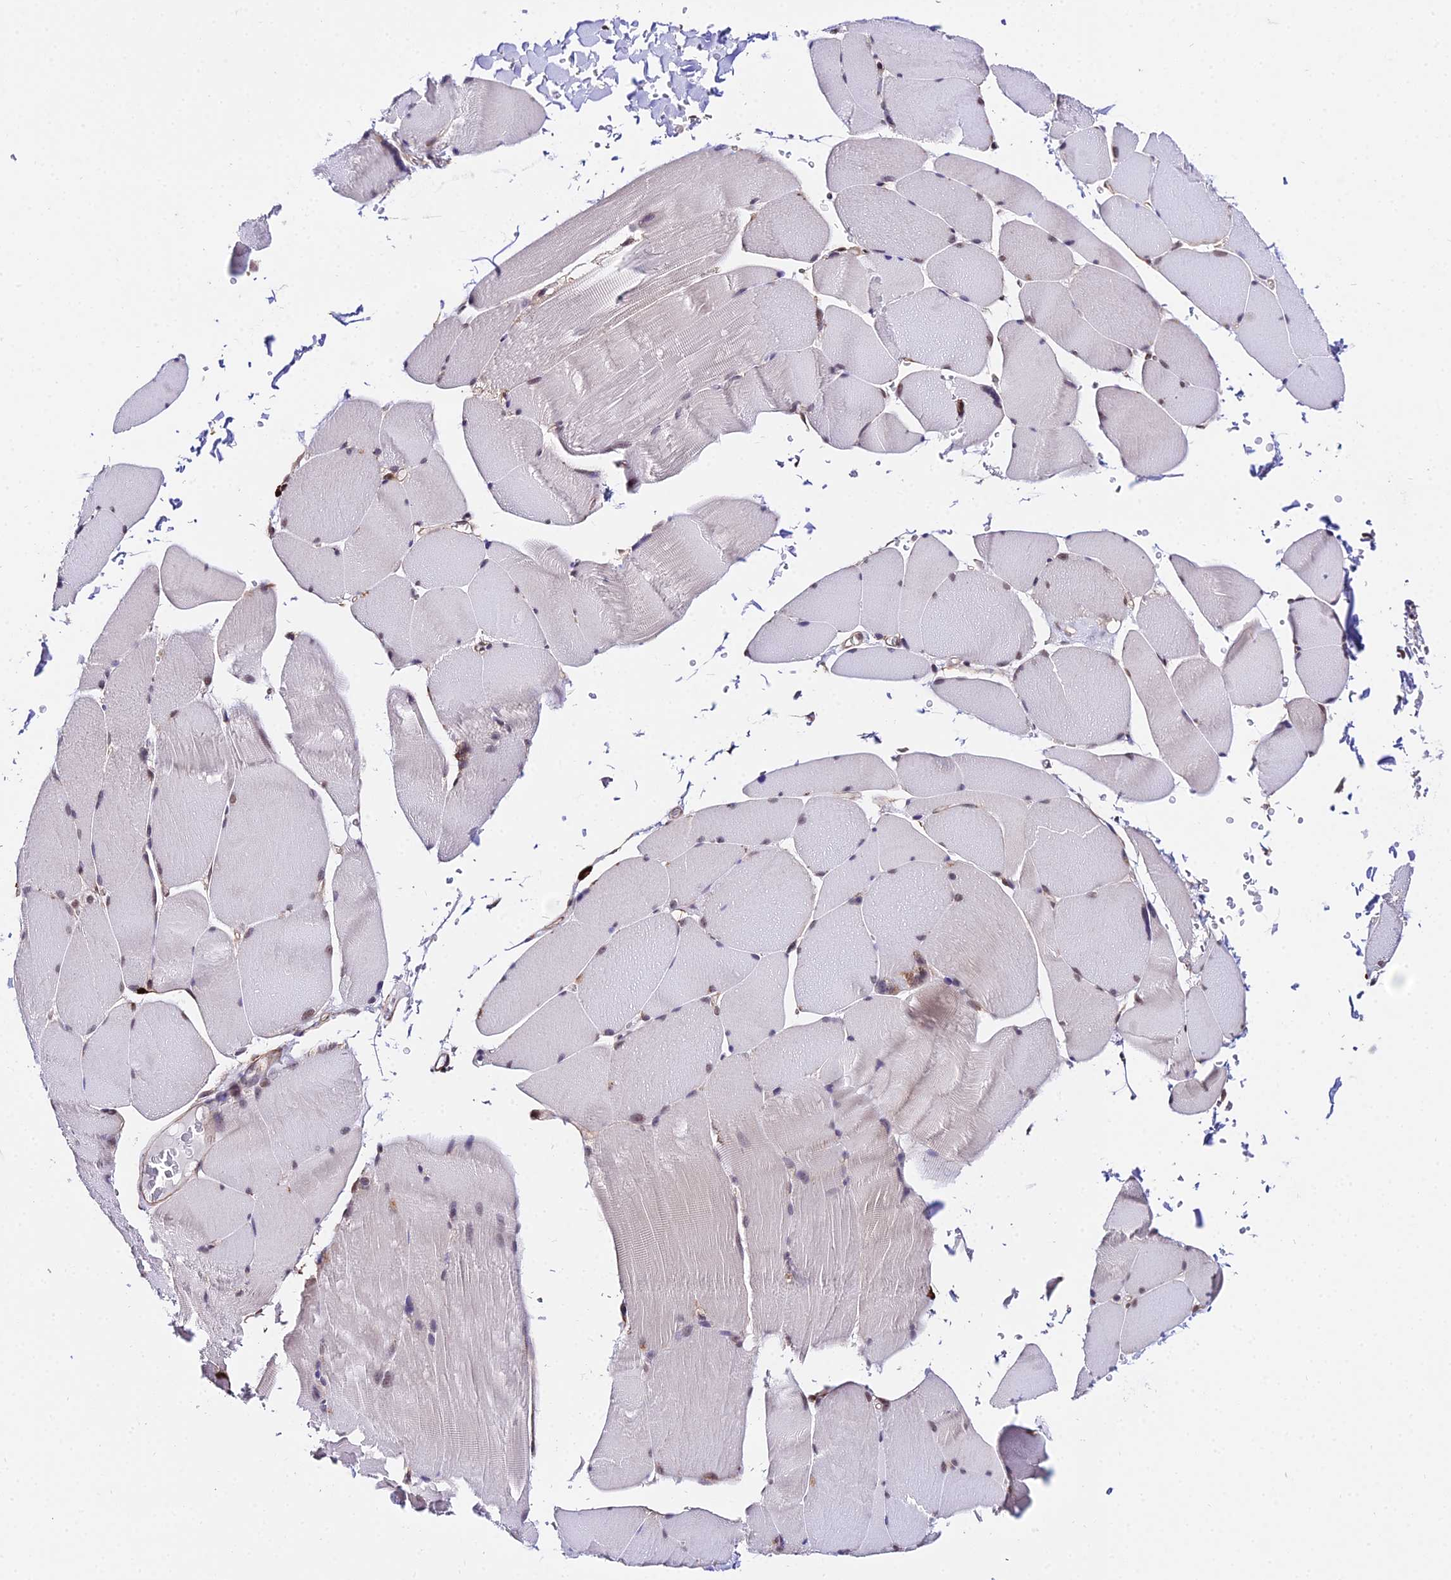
{"staining": {"intensity": "negative", "quantity": "none", "location": "none"}, "tissue": "skeletal muscle", "cell_type": "Myocytes", "image_type": "normal", "snomed": [{"axis": "morphology", "description": "Normal tissue, NOS"}, {"axis": "topography", "description": "Skin"}, {"axis": "topography", "description": "Skeletal muscle"}], "caption": "Myocytes show no significant staining in benign skeletal muscle. The staining is performed using DAB (3,3'-diaminobenzidine) brown chromogen with nuclei counter-stained in using hematoxylin.", "gene": "POLR2I", "patient": {"sex": "male", "age": 83}}